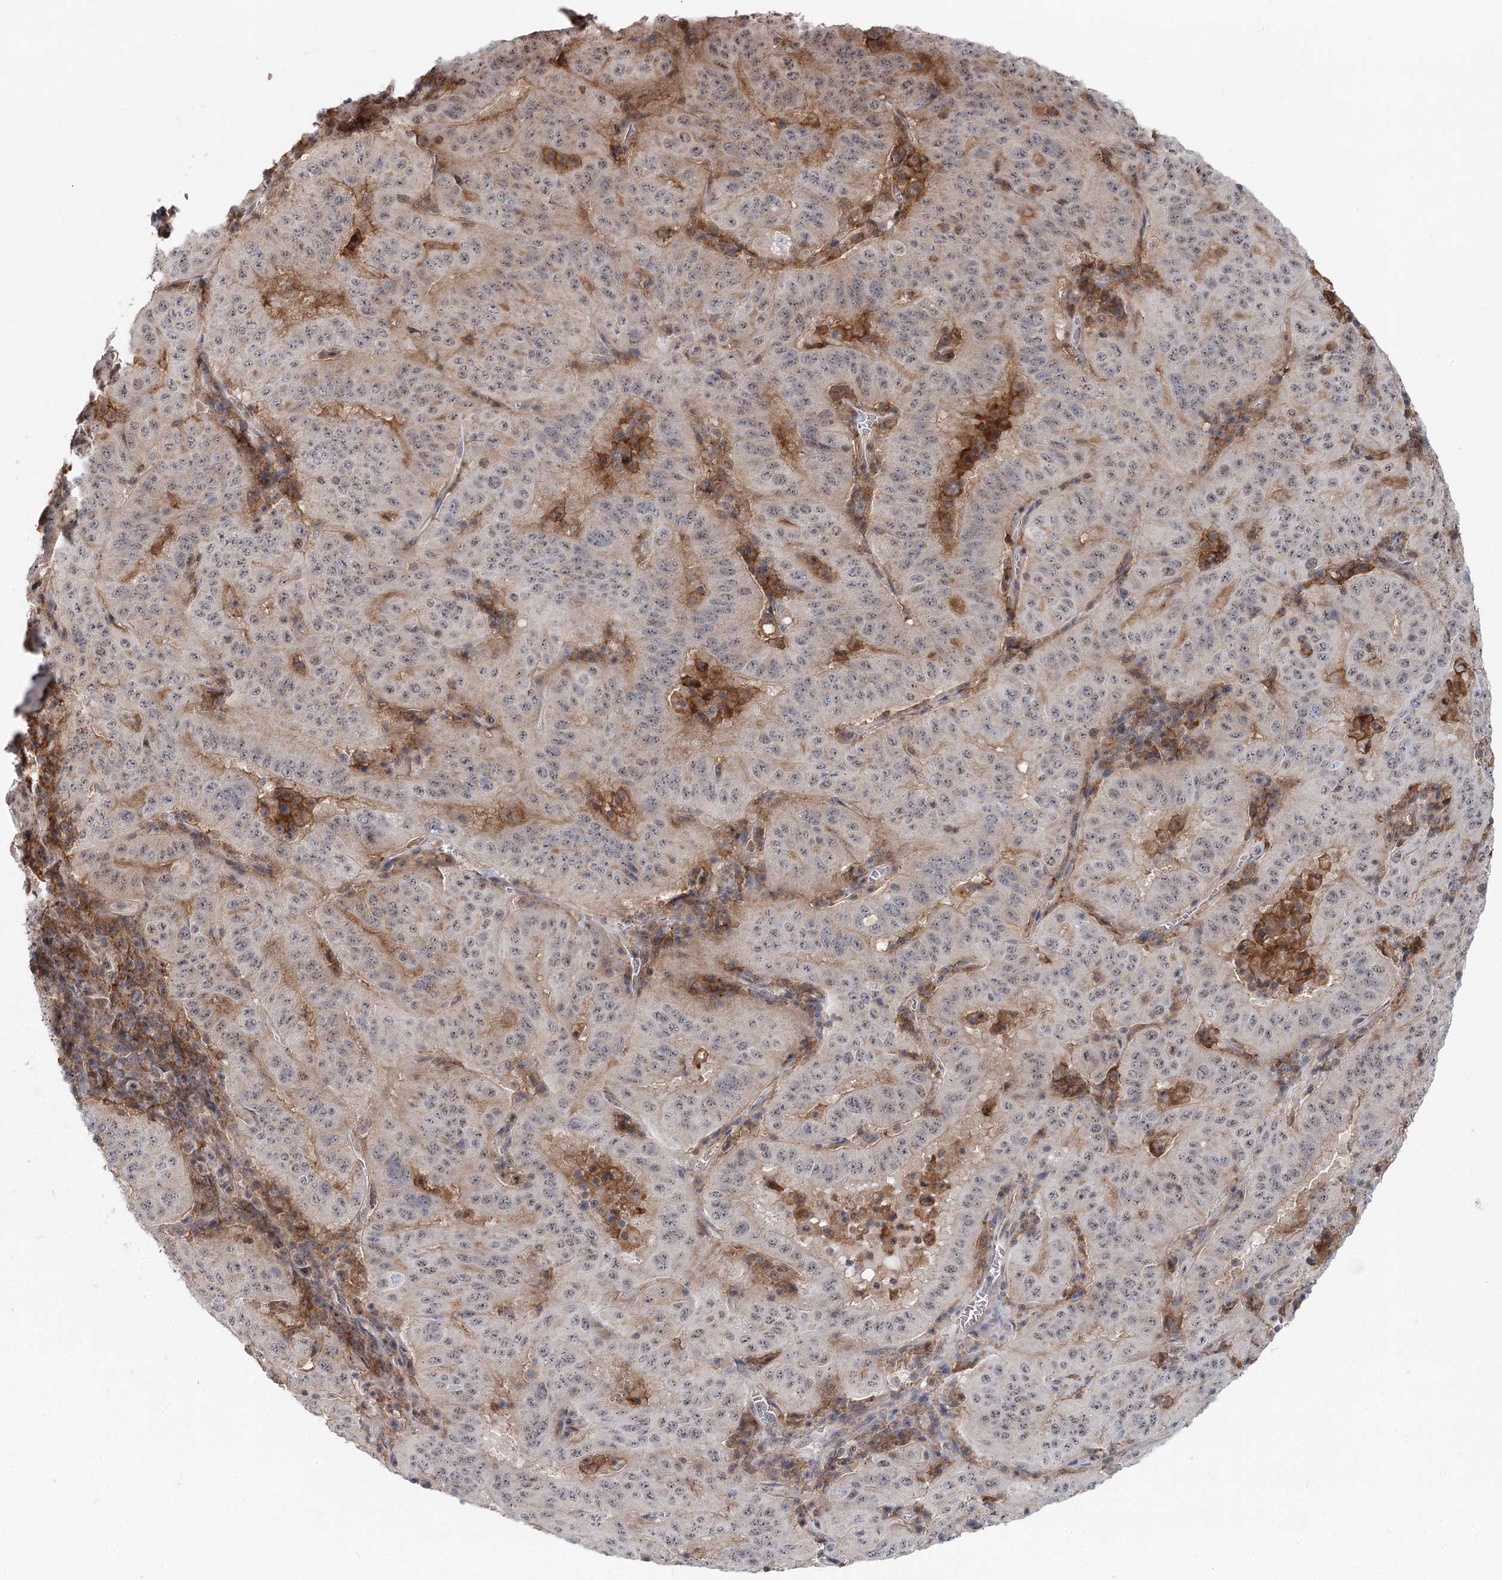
{"staining": {"intensity": "weak", "quantity": "25%-75%", "location": "nuclear"}, "tissue": "pancreatic cancer", "cell_type": "Tumor cells", "image_type": "cancer", "snomed": [{"axis": "morphology", "description": "Adenocarcinoma, NOS"}, {"axis": "topography", "description": "Pancreas"}], "caption": "Approximately 25%-75% of tumor cells in pancreatic cancer (adenocarcinoma) demonstrate weak nuclear protein expression as visualized by brown immunohistochemical staining.", "gene": "CDC42SE2", "patient": {"sex": "male", "age": 63}}